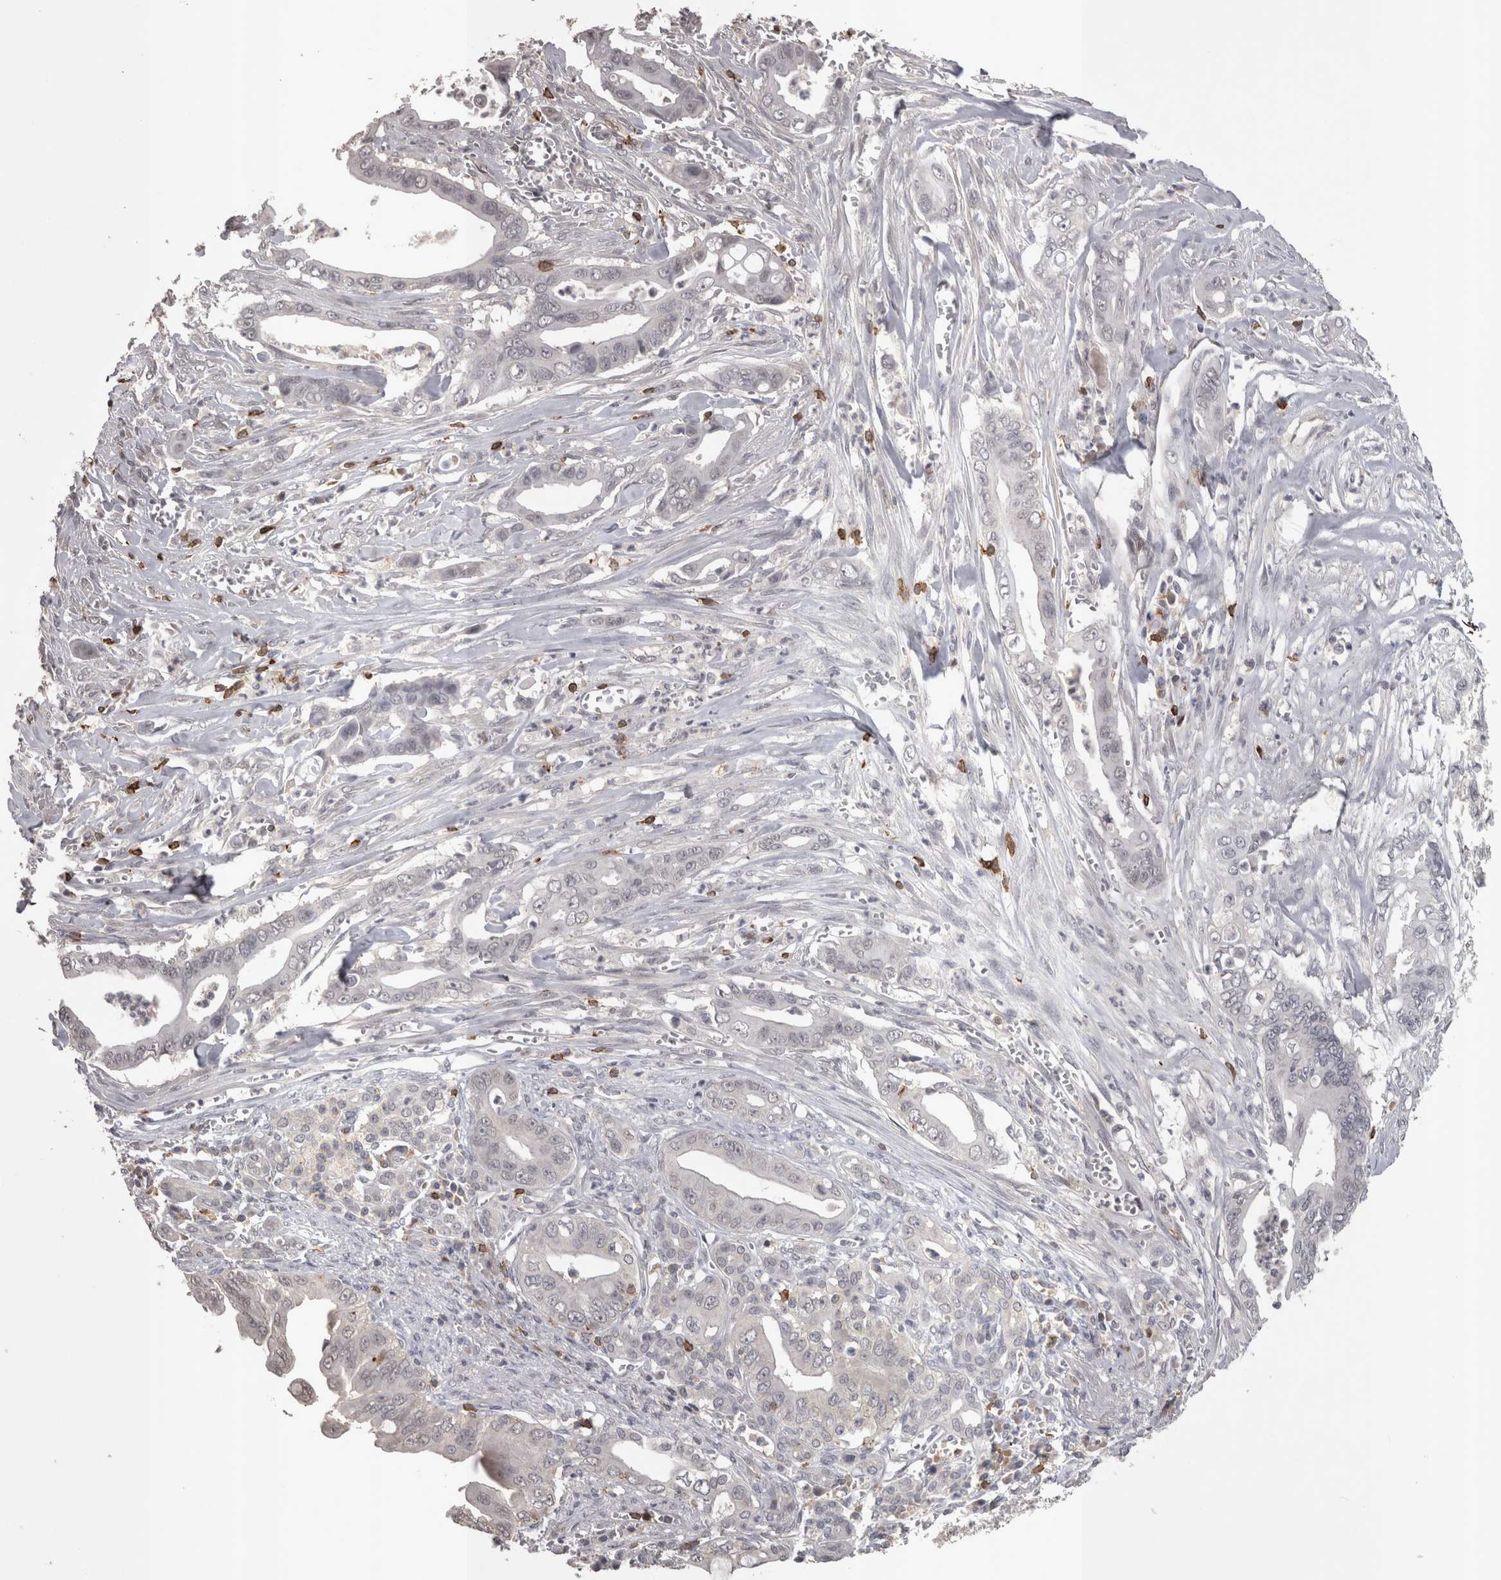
{"staining": {"intensity": "negative", "quantity": "none", "location": "none"}, "tissue": "pancreatic cancer", "cell_type": "Tumor cells", "image_type": "cancer", "snomed": [{"axis": "morphology", "description": "Adenocarcinoma, NOS"}, {"axis": "topography", "description": "Pancreas"}], "caption": "This is an immunohistochemistry micrograph of human pancreatic cancer (adenocarcinoma). There is no expression in tumor cells.", "gene": "SKAP1", "patient": {"sex": "male", "age": 59}}